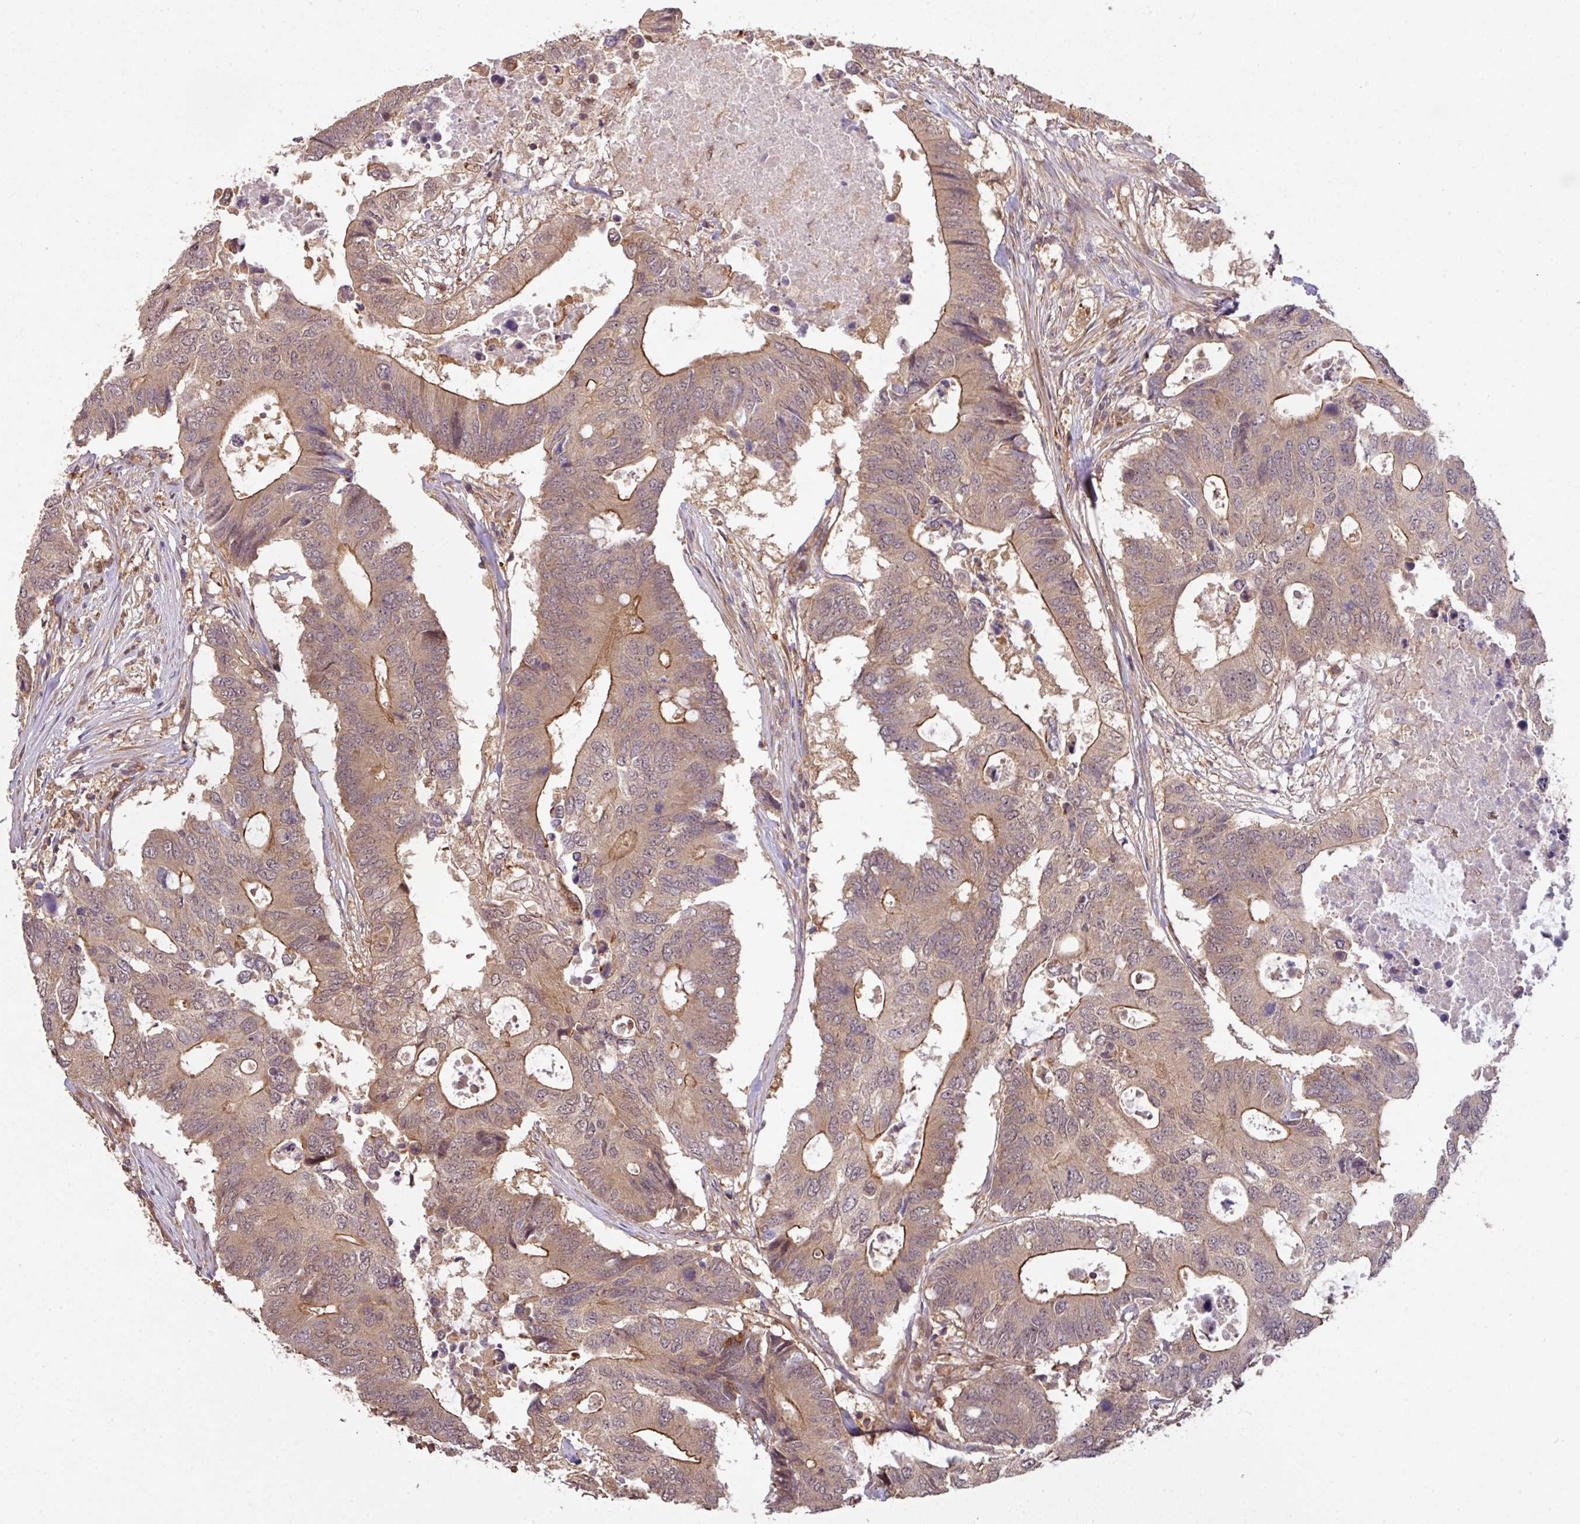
{"staining": {"intensity": "moderate", "quantity": "25%-75%", "location": "cytoplasmic/membranous"}, "tissue": "colorectal cancer", "cell_type": "Tumor cells", "image_type": "cancer", "snomed": [{"axis": "morphology", "description": "Adenocarcinoma, NOS"}, {"axis": "topography", "description": "Colon"}], "caption": "A histopathology image of human colorectal cancer (adenocarcinoma) stained for a protein shows moderate cytoplasmic/membranous brown staining in tumor cells.", "gene": "ARPIN", "patient": {"sex": "male", "age": 71}}